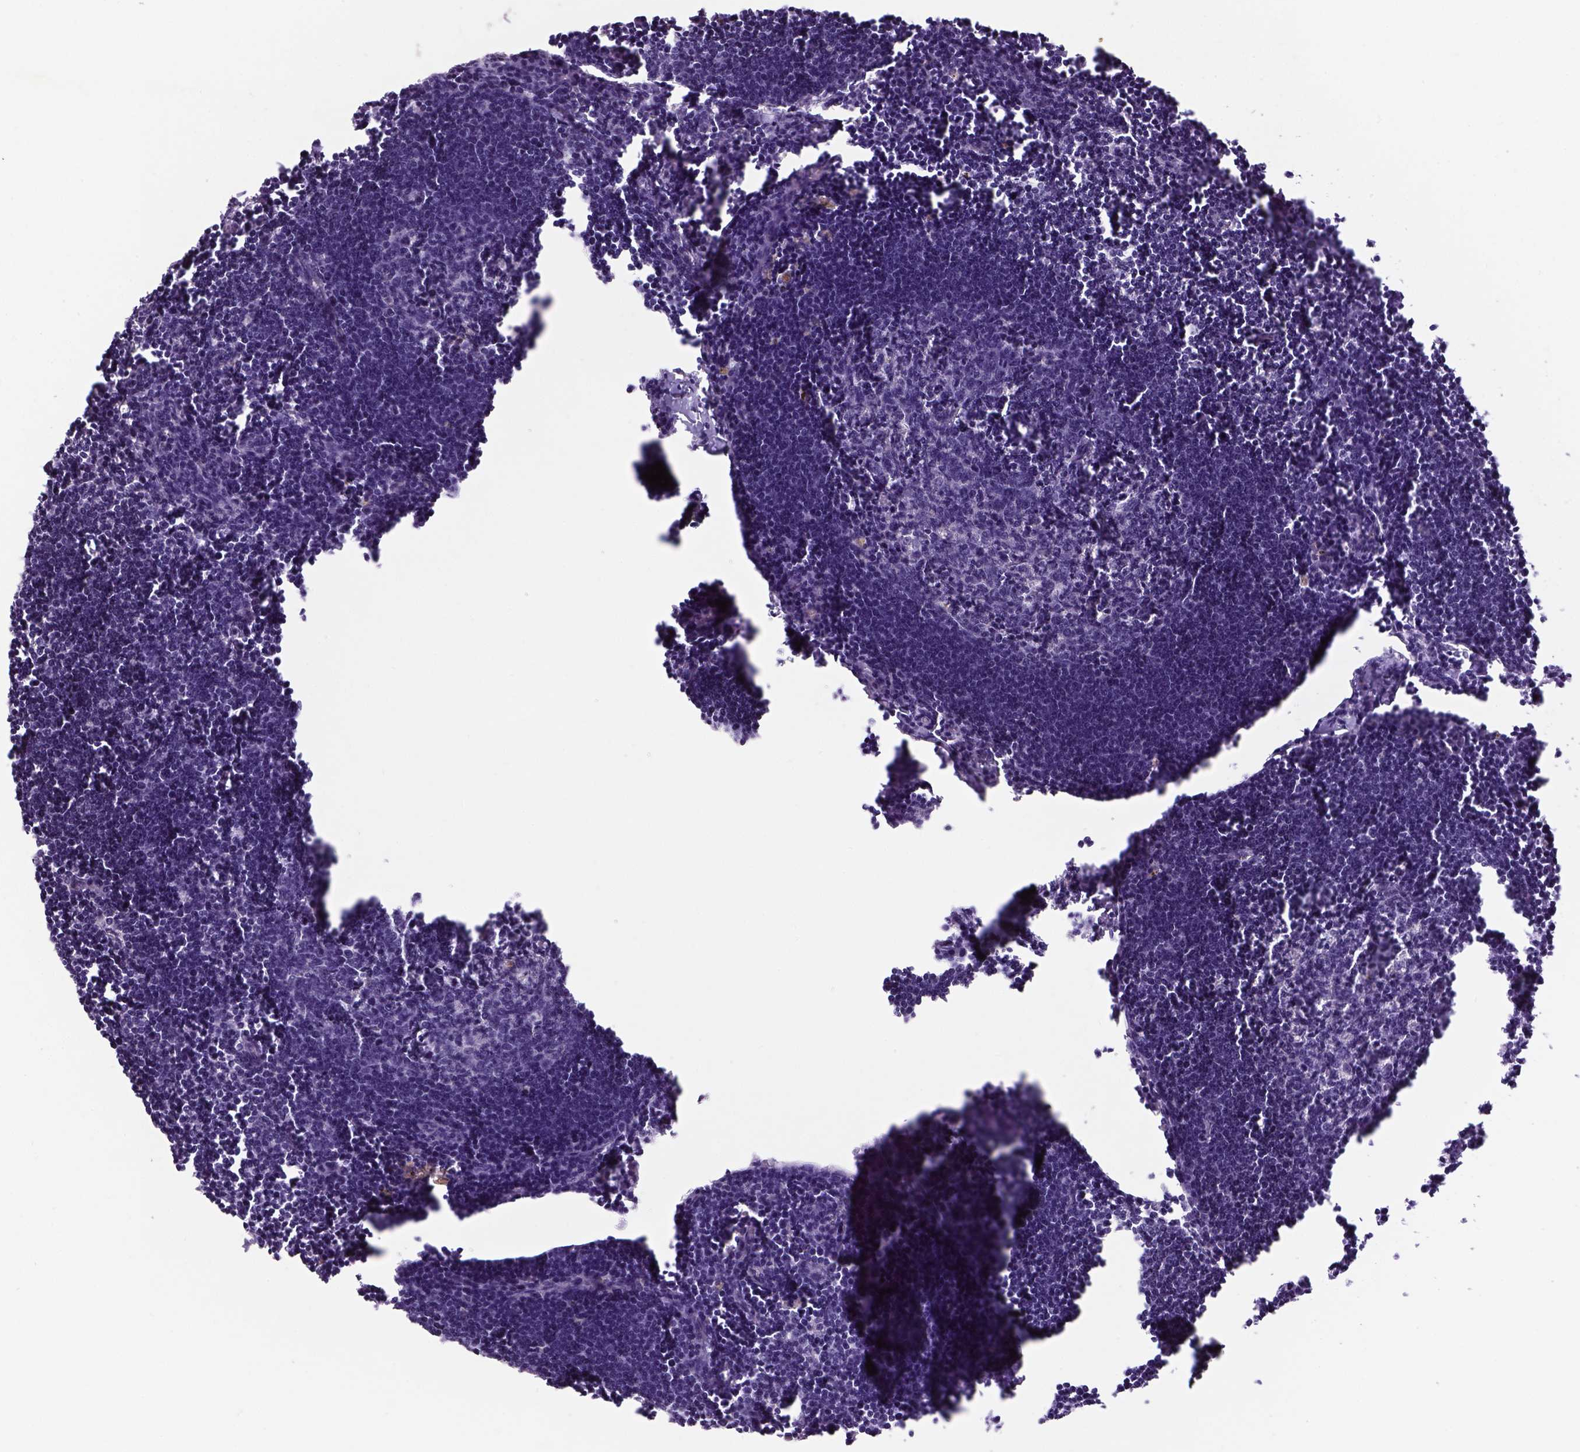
{"staining": {"intensity": "negative", "quantity": "none", "location": "none"}, "tissue": "lymph node", "cell_type": "Germinal center cells", "image_type": "normal", "snomed": [{"axis": "morphology", "description": "Normal tissue, NOS"}, {"axis": "topography", "description": "Lymph node"}], "caption": "High magnification brightfield microscopy of normal lymph node stained with DAB (brown) and counterstained with hematoxylin (blue): germinal center cells show no significant expression.", "gene": "PRRT1", "patient": {"sex": "male", "age": 55}}